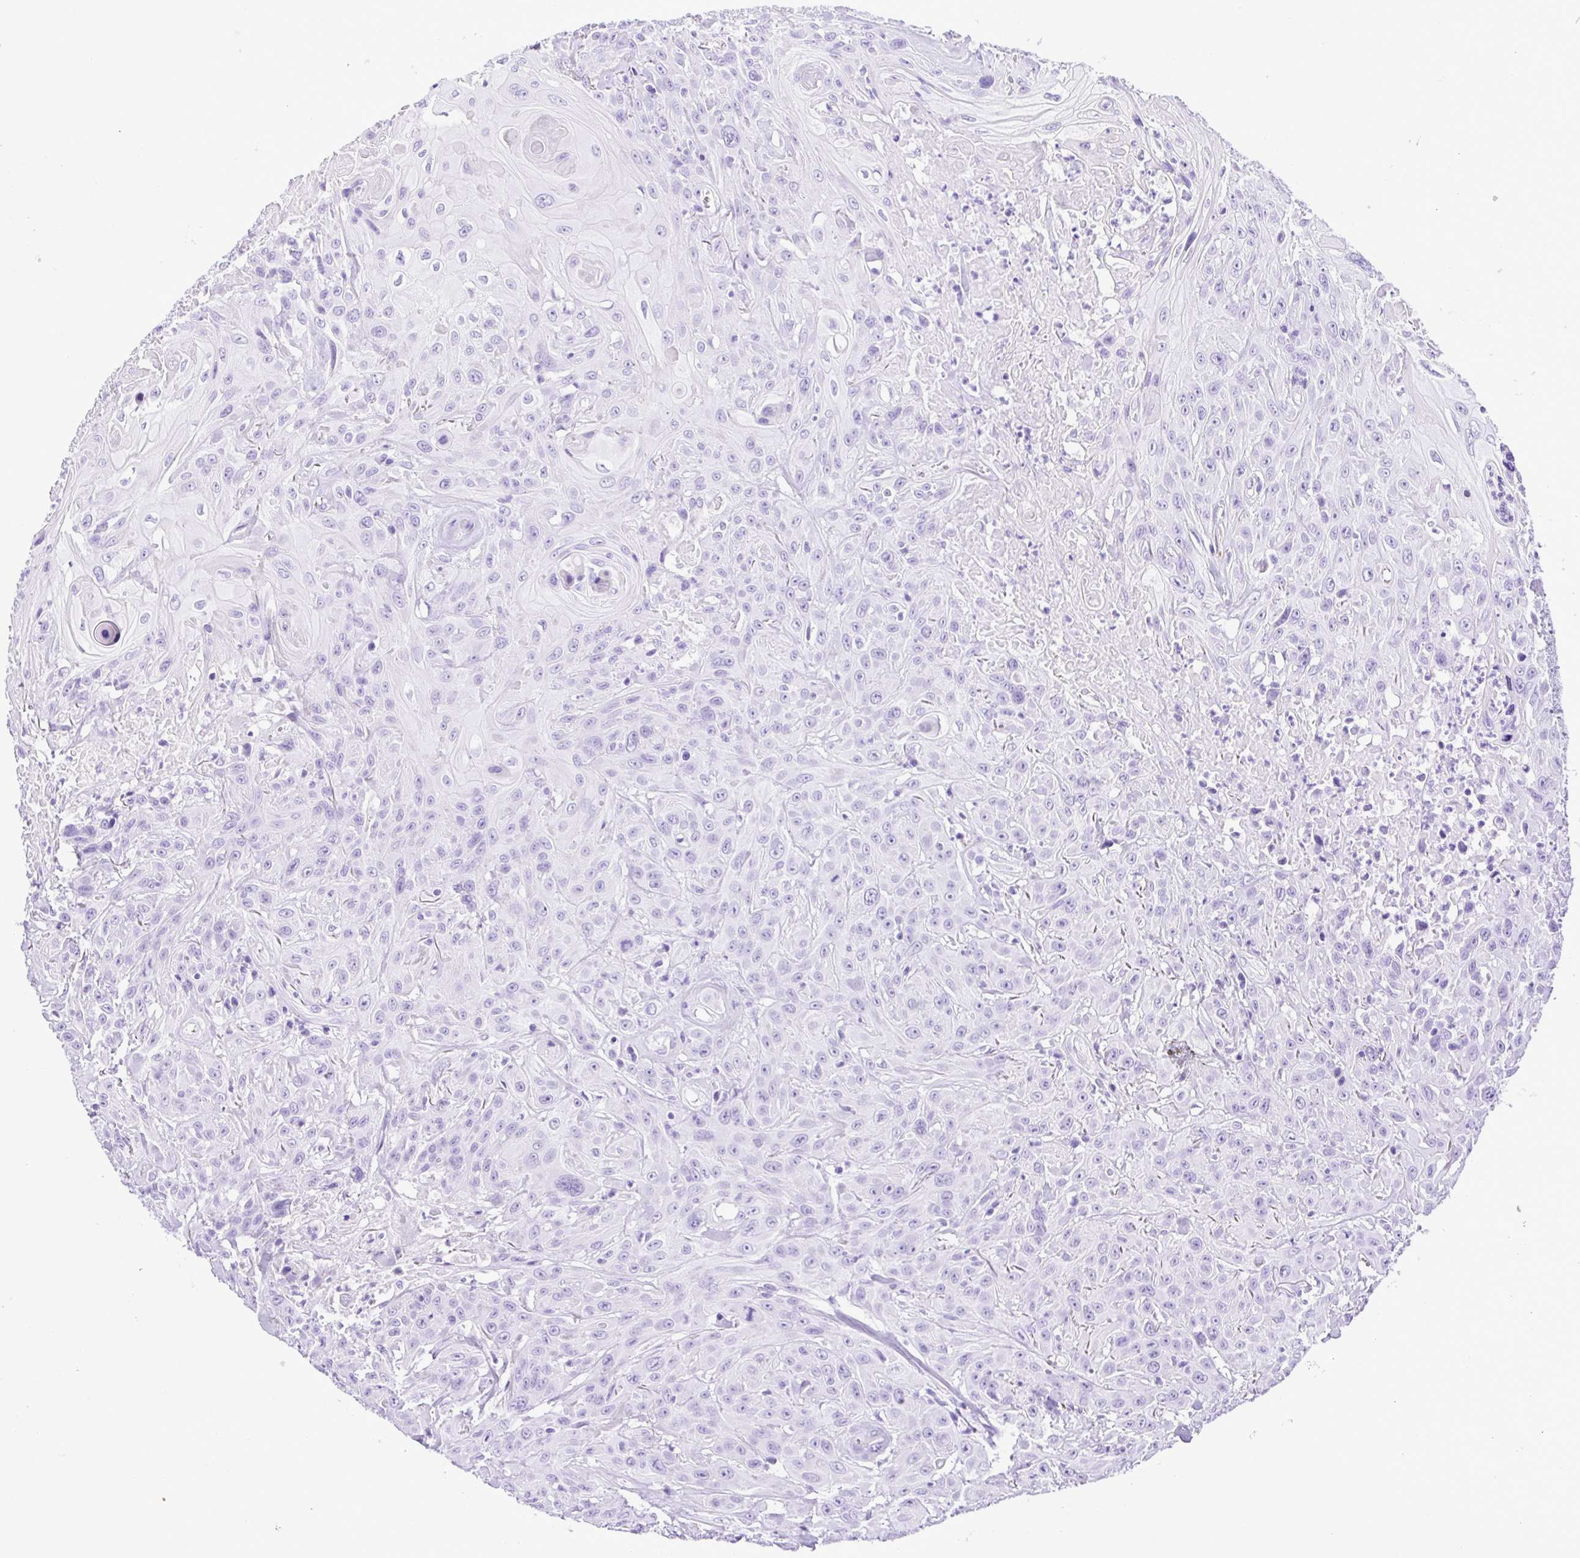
{"staining": {"intensity": "negative", "quantity": "none", "location": "none"}, "tissue": "head and neck cancer", "cell_type": "Tumor cells", "image_type": "cancer", "snomed": [{"axis": "morphology", "description": "Squamous cell carcinoma, NOS"}, {"axis": "topography", "description": "Skin"}, {"axis": "topography", "description": "Head-Neck"}], "caption": "DAB (3,3'-diaminobenzidine) immunohistochemical staining of human head and neck squamous cell carcinoma demonstrates no significant positivity in tumor cells. (Brightfield microscopy of DAB immunohistochemistry (IHC) at high magnification).", "gene": "SYT1", "patient": {"sex": "male", "age": 80}}